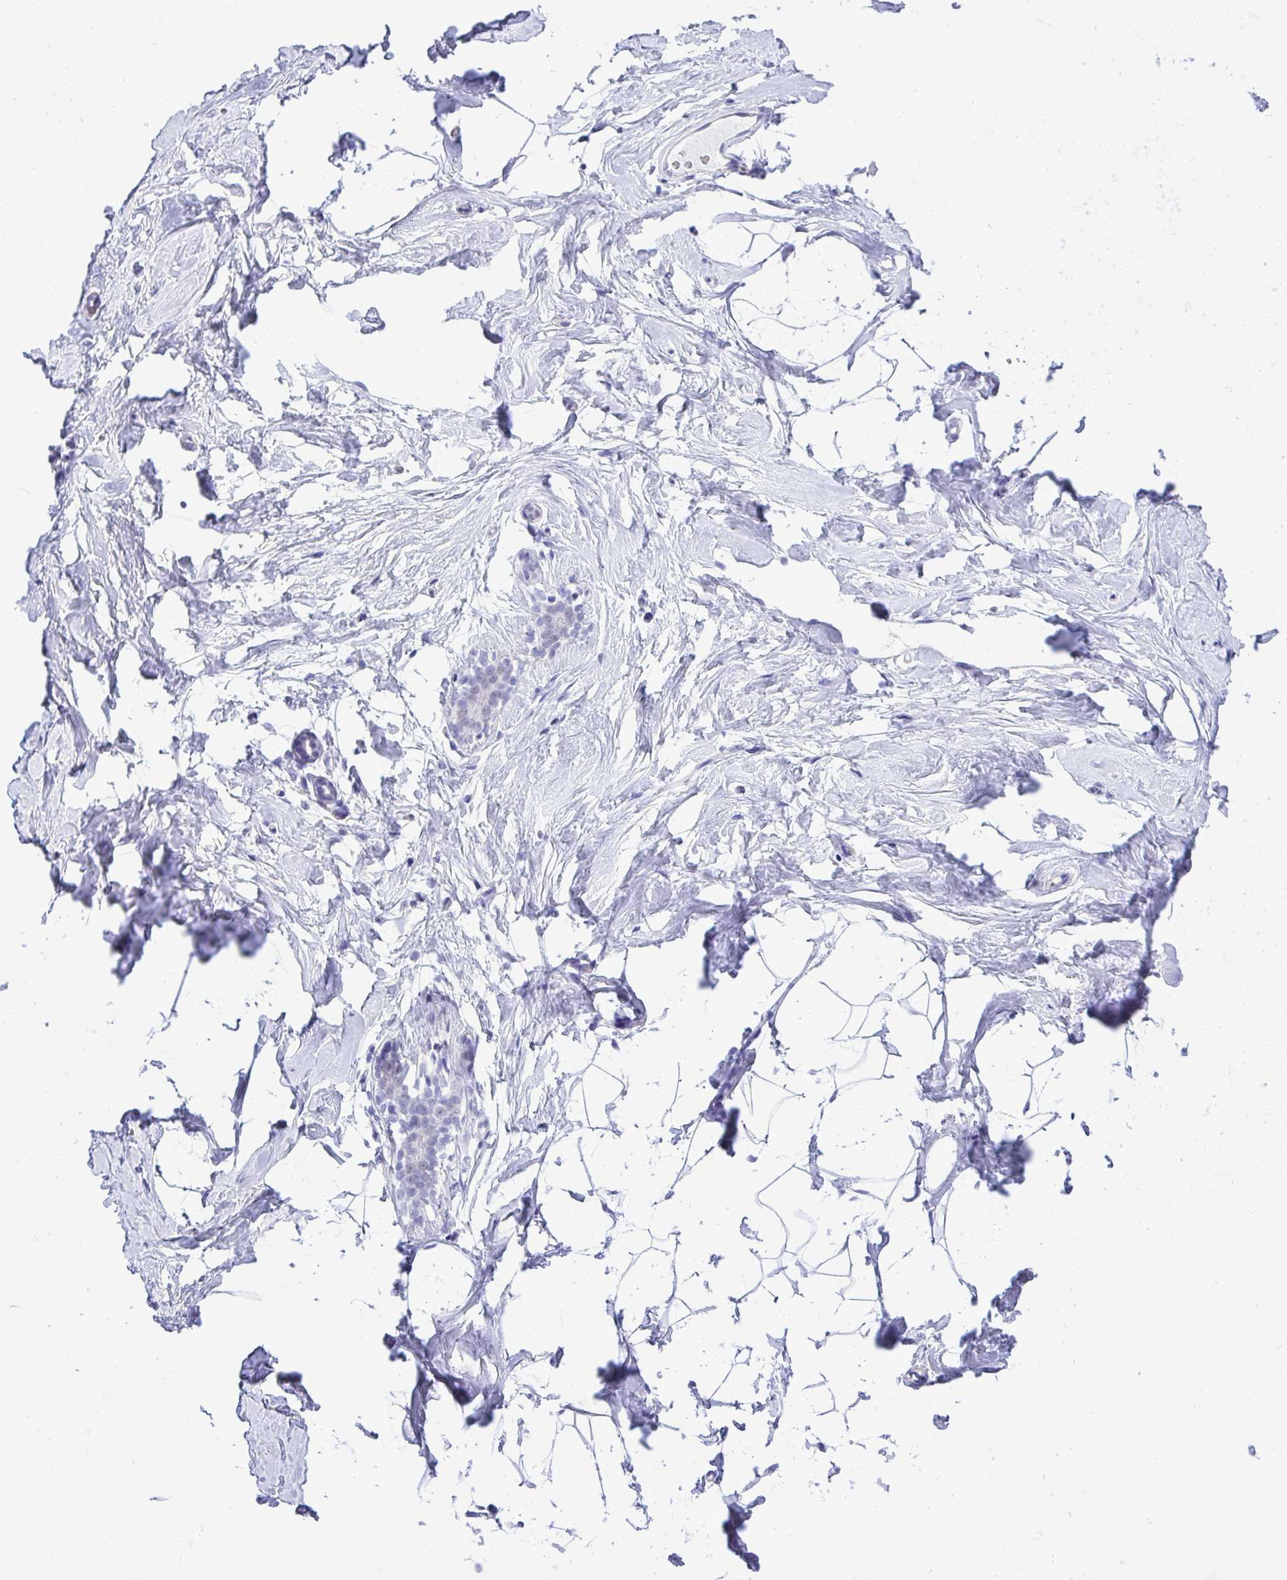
{"staining": {"intensity": "negative", "quantity": "none", "location": "none"}, "tissue": "breast", "cell_type": "Adipocytes", "image_type": "normal", "snomed": [{"axis": "morphology", "description": "Normal tissue, NOS"}, {"axis": "topography", "description": "Breast"}], "caption": "This is a micrograph of IHC staining of normal breast, which shows no expression in adipocytes.", "gene": "PRM2", "patient": {"sex": "female", "age": 32}}